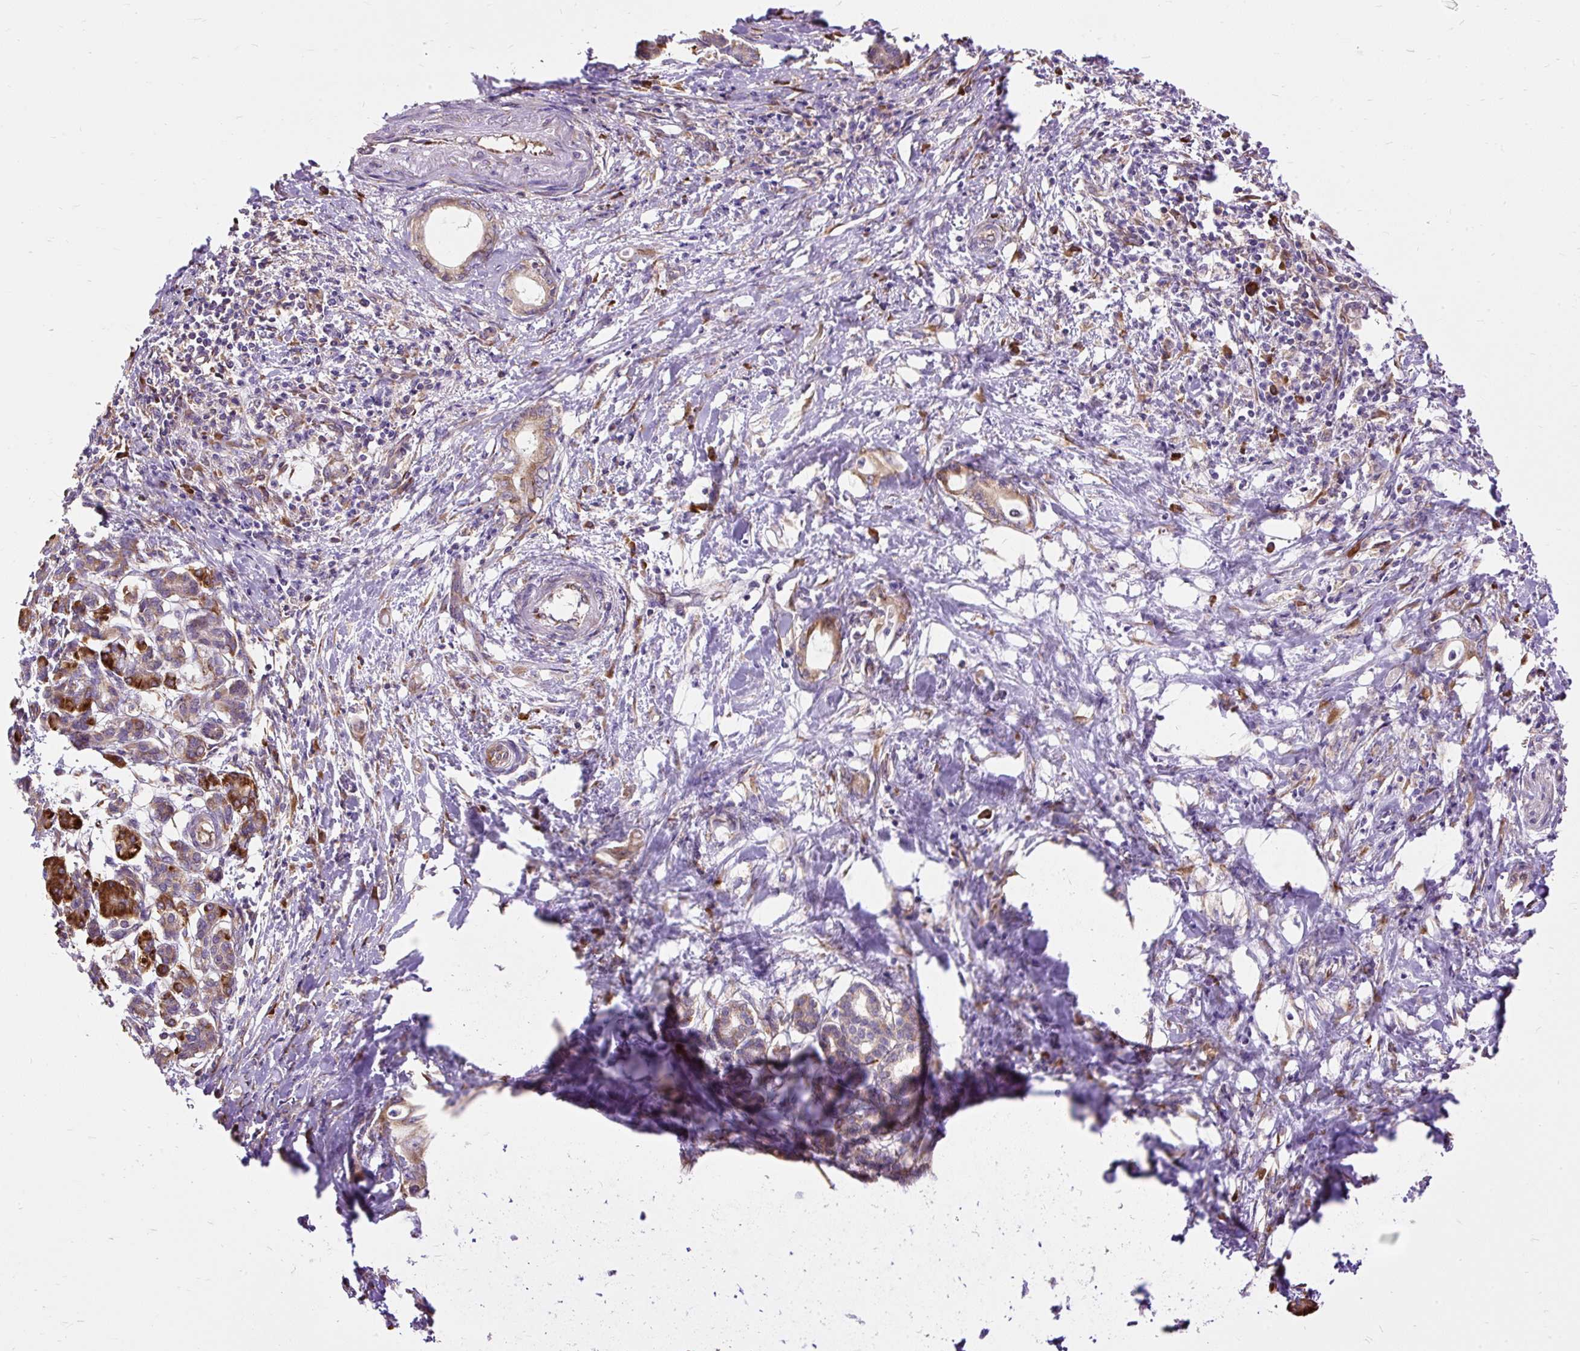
{"staining": {"intensity": "moderate", "quantity": ">75%", "location": "cytoplasmic/membranous"}, "tissue": "pancreatic cancer", "cell_type": "Tumor cells", "image_type": "cancer", "snomed": [{"axis": "morphology", "description": "Adenocarcinoma, NOS"}, {"axis": "topography", "description": "Pancreas"}], "caption": "Human pancreatic adenocarcinoma stained with a protein marker demonstrates moderate staining in tumor cells.", "gene": "RPS5", "patient": {"sex": "female", "age": 55}}